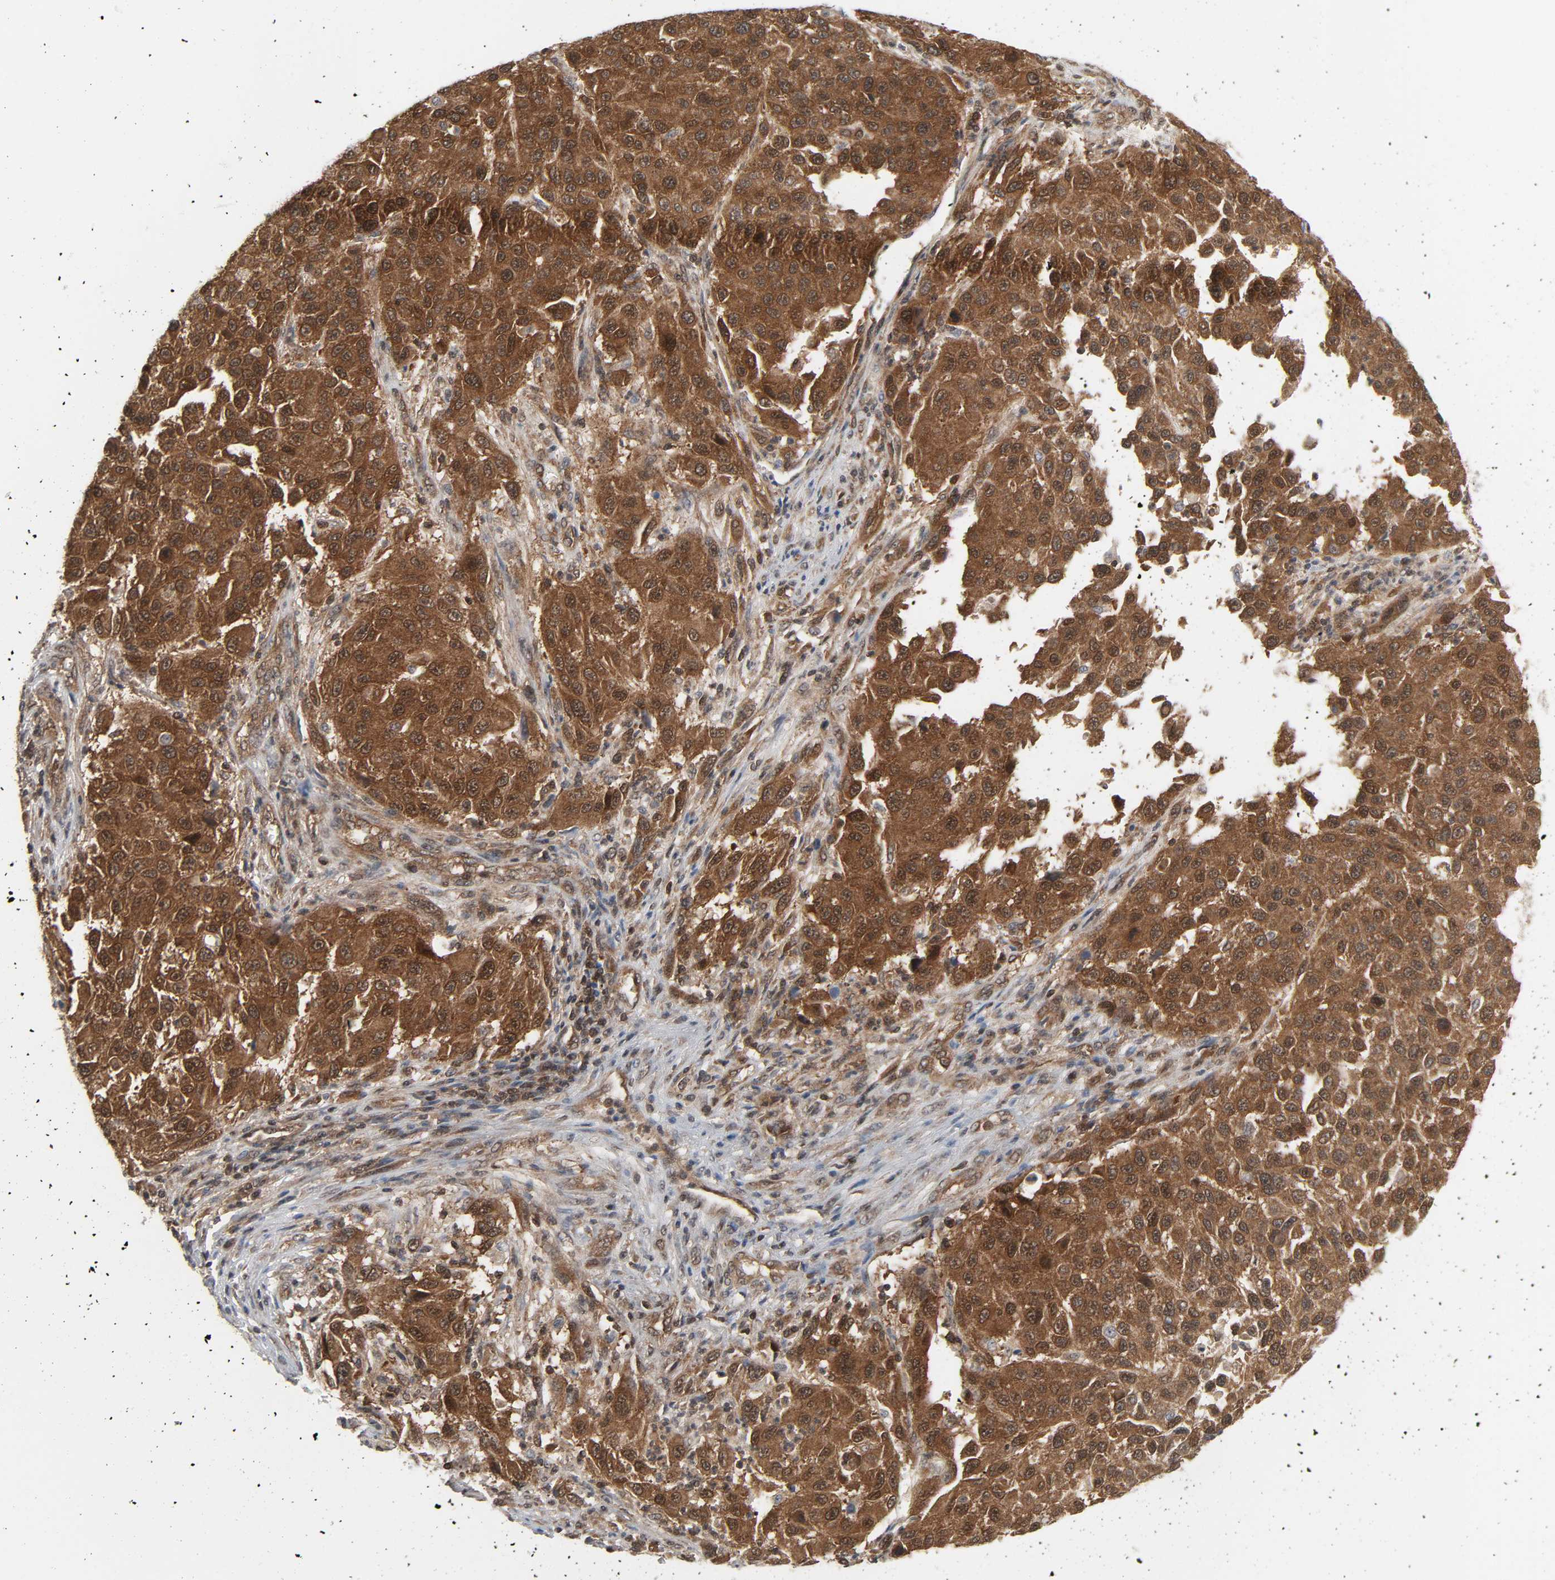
{"staining": {"intensity": "strong", "quantity": ">75%", "location": "cytoplasmic/membranous,nuclear"}, "tissue": "melanoma", "cell_type": "Tumor cells", "image_type": "cancer", "snomed": [{"axis": "morphology", "description": "Malignant melanoma, Metastatic site"}, {"axis": "topography", "description": "Lymph node"}], "caption": "The histopathology image shows immunohistochemical staining of malignant melanoma (metastatic site). There is strong cytoplasmic/membranous and nuclear expression is identified in approximately >75% of tumor cells.", "gene": "GSK3A", "patient": {"sex": "male", "age": 61}}